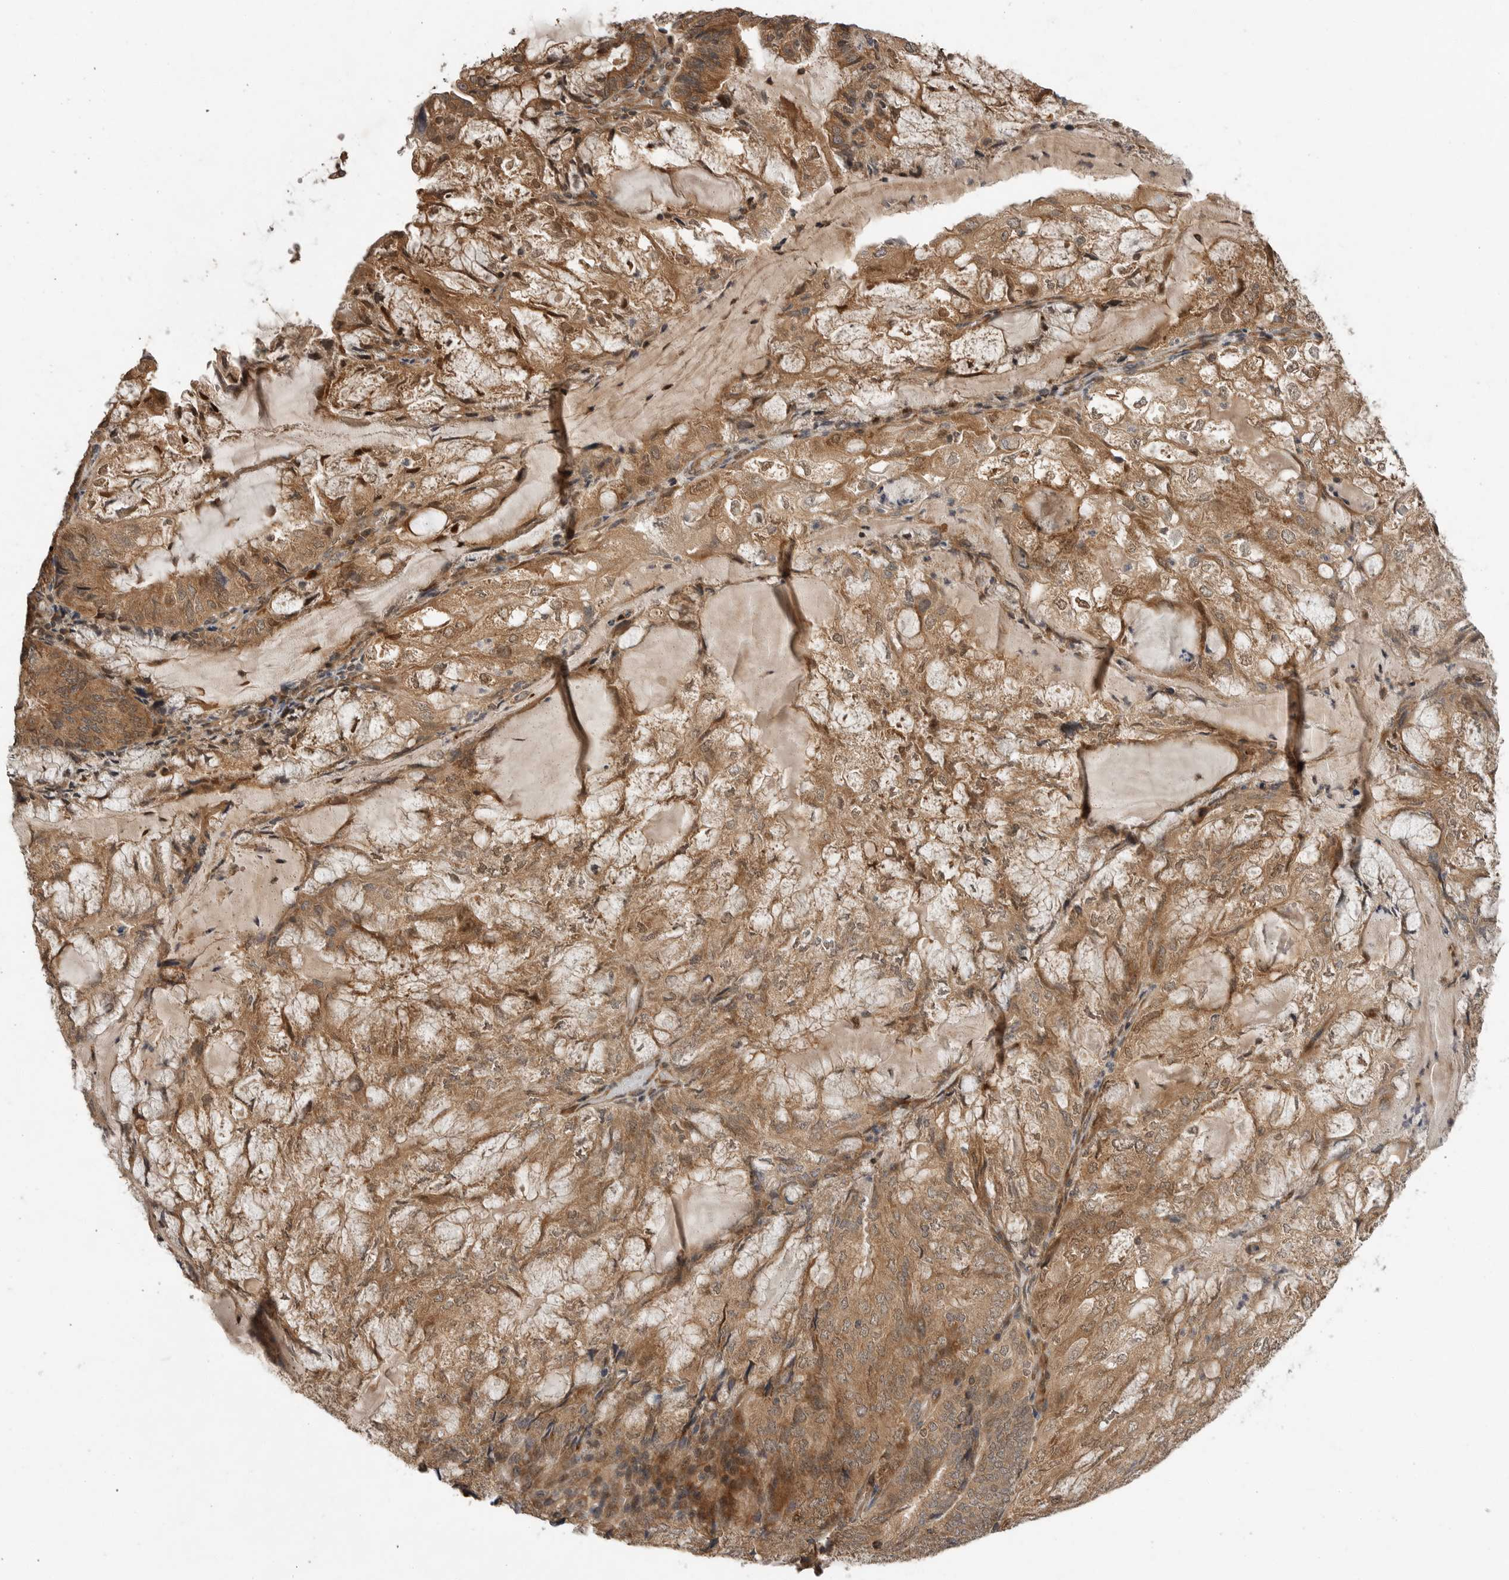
{"staining": {"intensity": "moderate", "quantity": ">75%", "location": "cytoplasmic/membranous"}, "tissue": "endometrial cancer", "cell_type": "Tumor cells", "image_type": "cancer", "snomed": [{"axis": "morphology", "description": "Adenocarcinoma, NOS"}, {"axis": "topography", "description": "Endometrium"}], "caption": "Protein staining of endometrial adenocarcinoma tissue exhibits moderate cytoplasmic/membranous expression in about >75% of tumor cells.", "gene": "OSBPL9", "patient": {"sex": "female", "age": 81}}